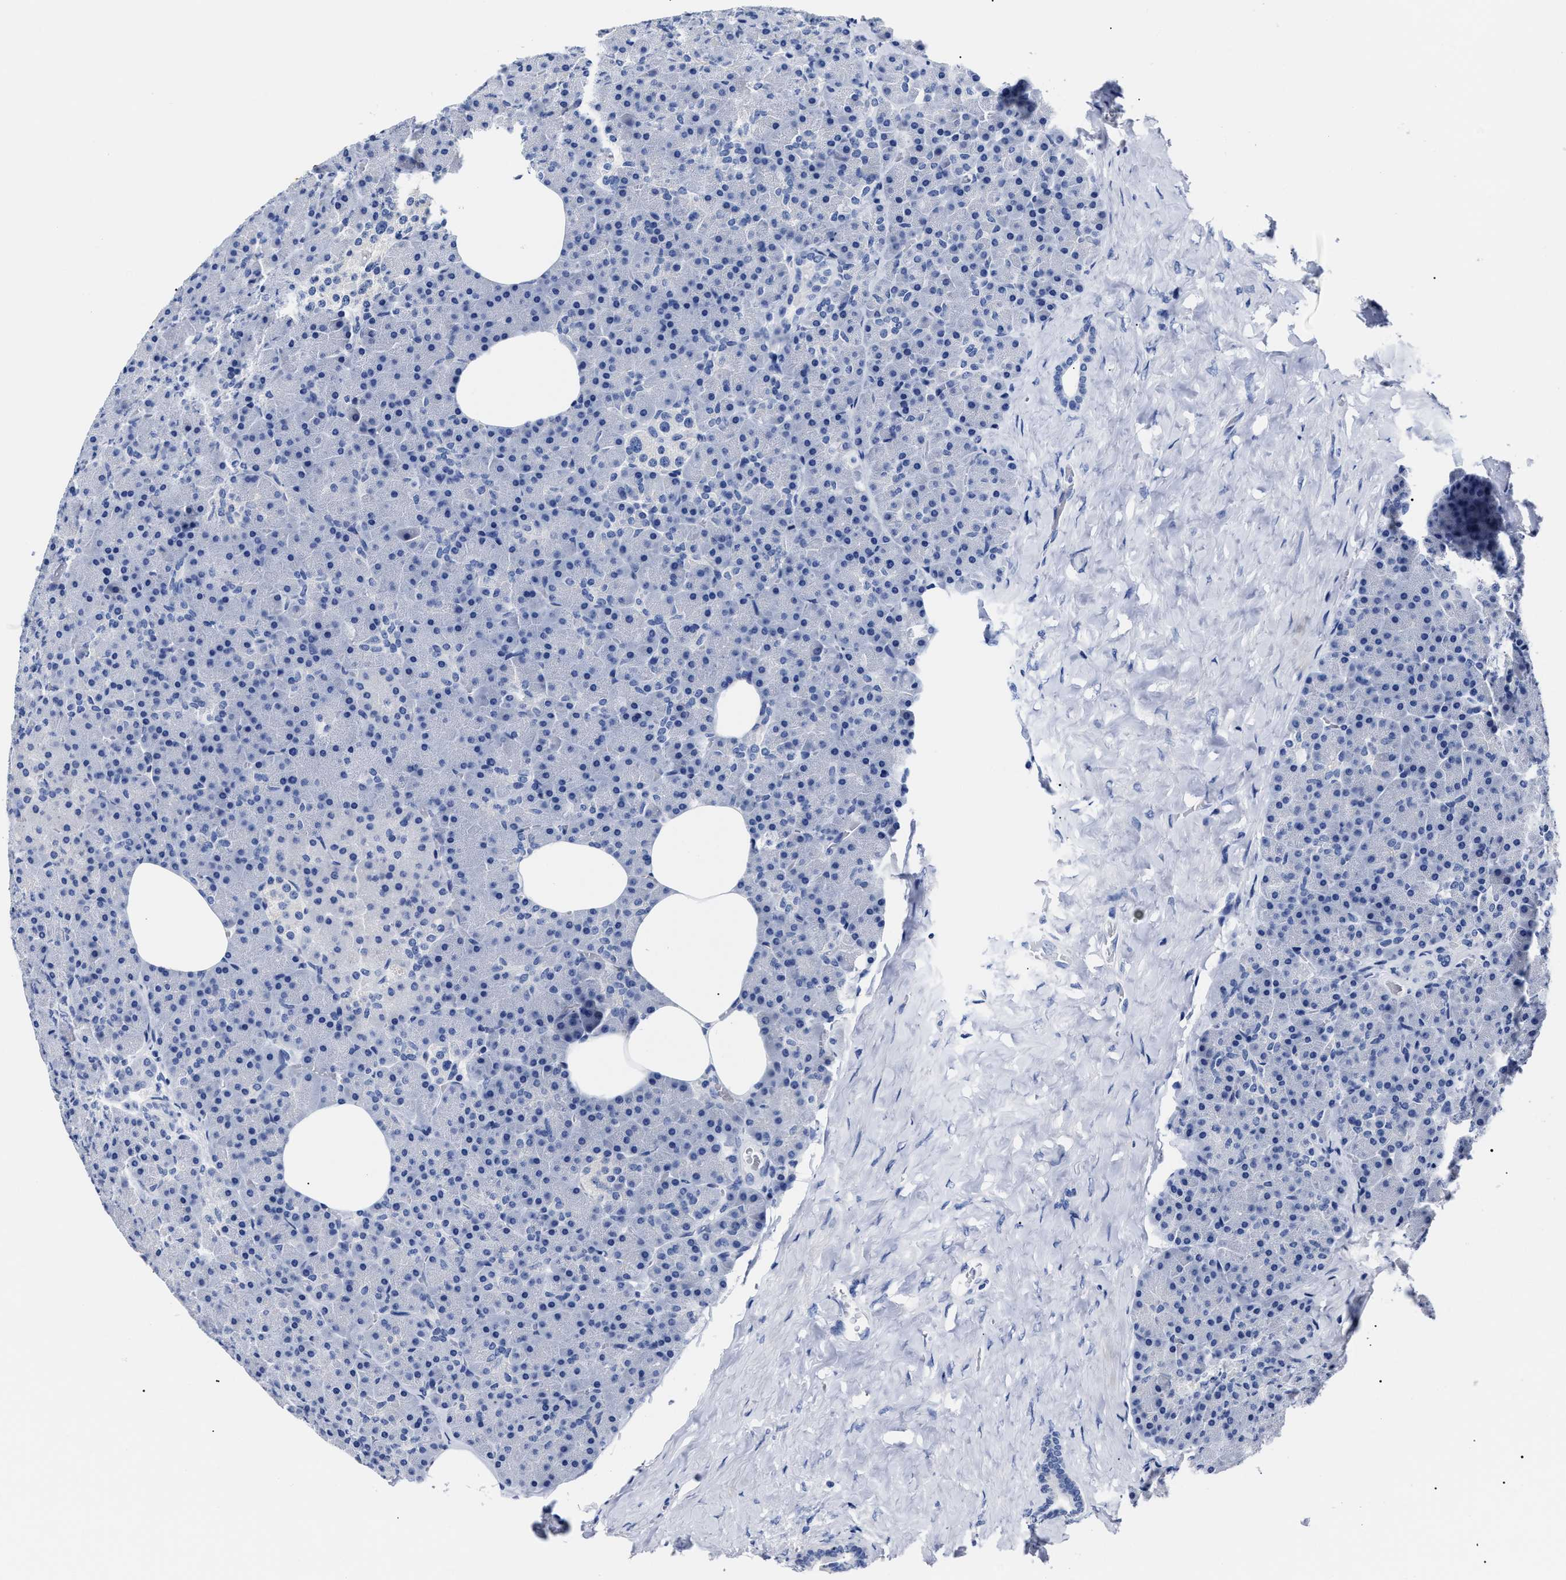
{"staining": {"intensity": "negative", "quantity": "none", "location": "none"}, "tissue": "pancreas", "cell_type": "Exocrine glandular cells", "image_type": "normal", "snomed": [{"axis": "morphology", "description": "Normal tissue, NOS"}, {"axis": "morphology", "description": "Carcinoid, malignant, NOS"}, {"axis": "topography", "description": "Pancreas"}], "caption": "Protein analysis of benign pancreas shows no significant expression in exocrine glandular cells.", "gene": "ALPG", "patient": {"sex": "female", "age": 35}}